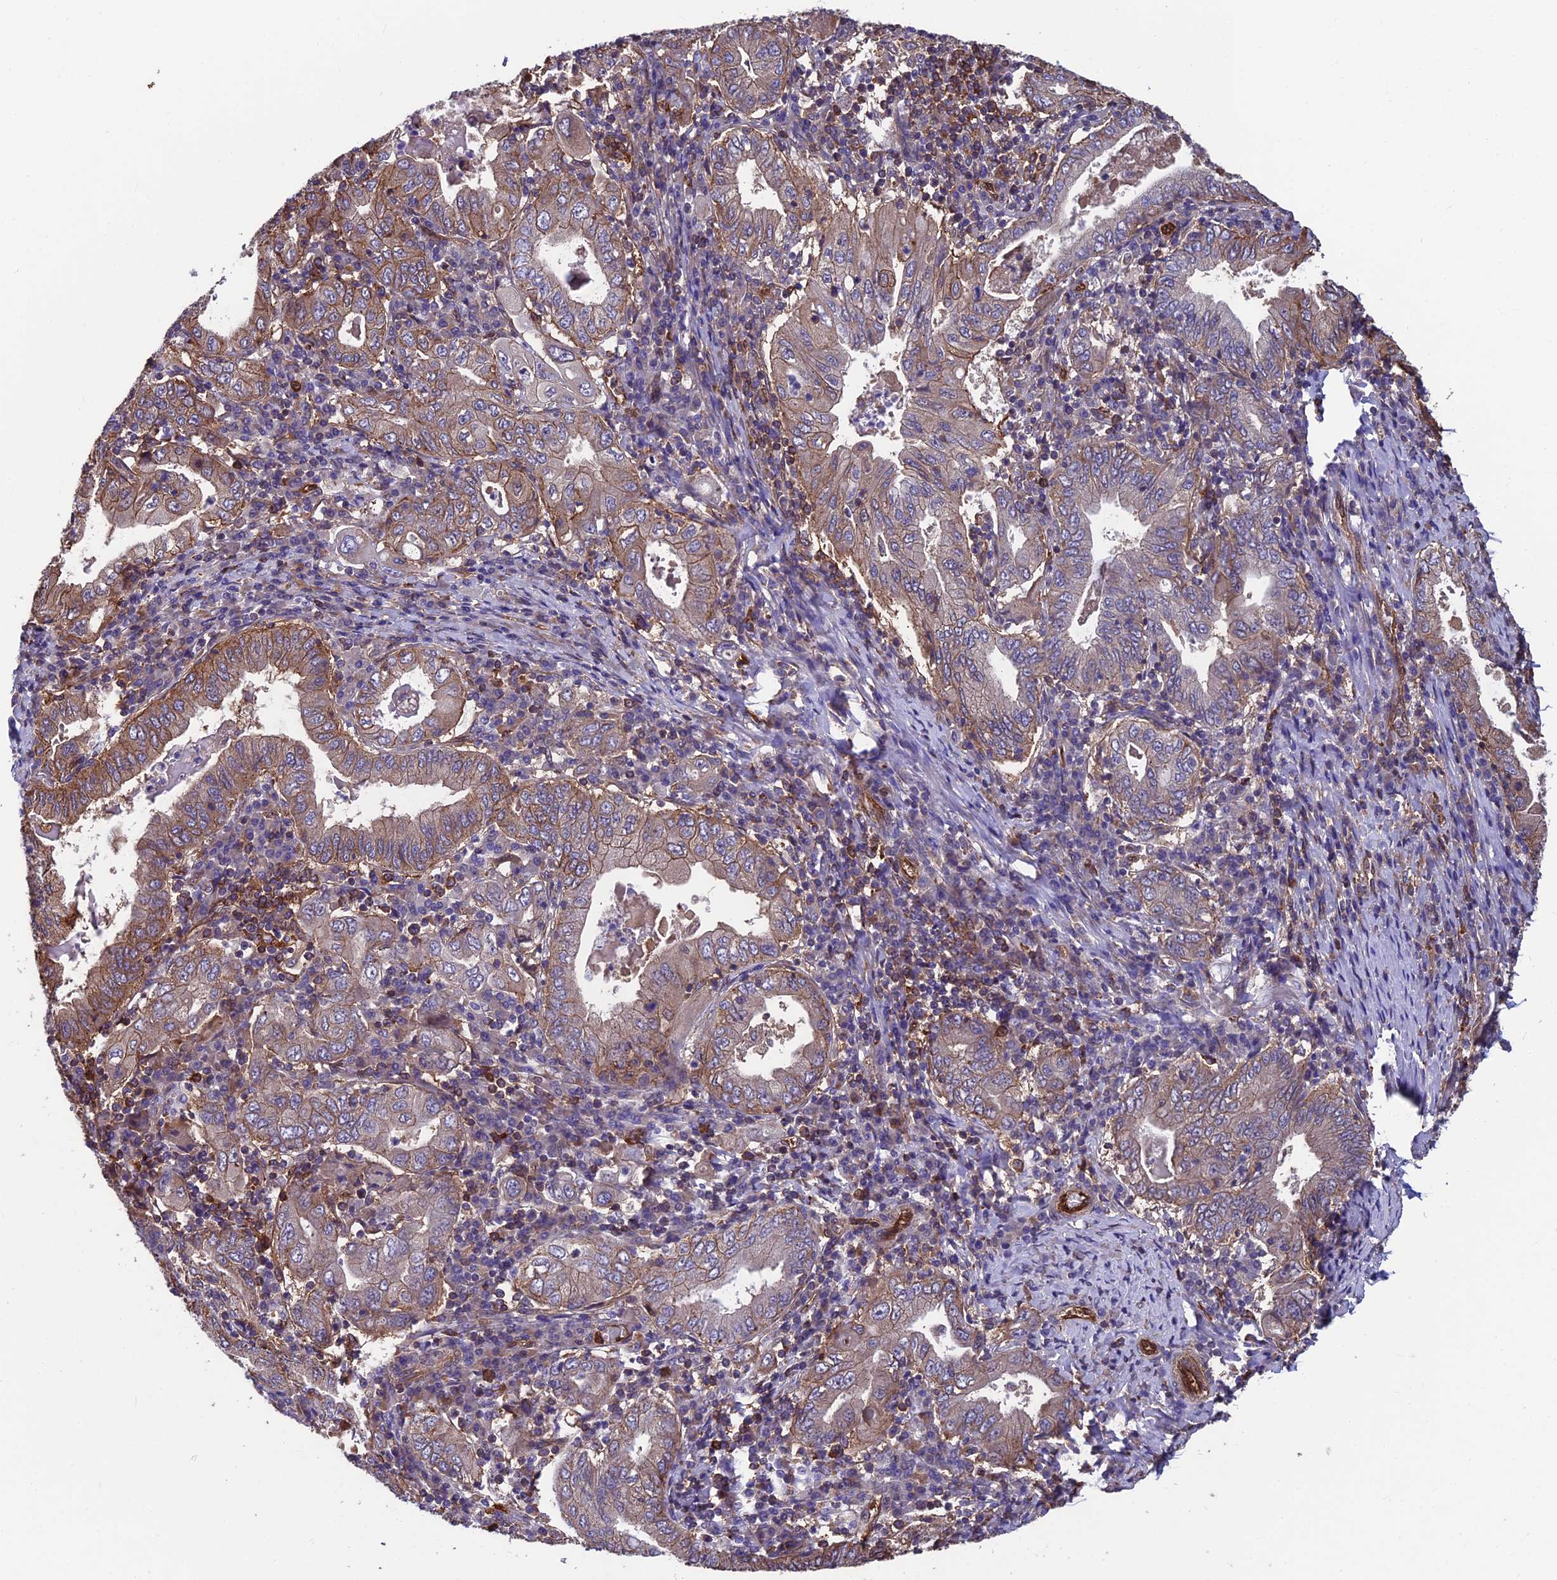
{"staining": {"intensity": "weak", "quantity": "25%-75%", "location": "cytoplasmic/membranous"}, "tissue": "stomach cancer", "cell_type": "Tumor cells", "image_type": "cancer", "snomed": [{"axis": "morphology", "description": "Normal tissue, NOS"}, {"axis": "morphology", "description": "Adenocarcinoma, NOS"}, {"axis": "topography", "description": "Esophagus"}, {"axis": "topography", "description": "Stomach, upper"}, {"axis": "topography", "description": "Peripheral nerve tissue"}], "caption": "Brown immunohistochemical staining in human adenocarcinoma (stomach) demonstrates weak cytoplasmic/membranous positivity in approximately 25%-75% of tumor cells.", "gene": "RTN4RL1", "patient": {"sex": "male", "age": 62}}